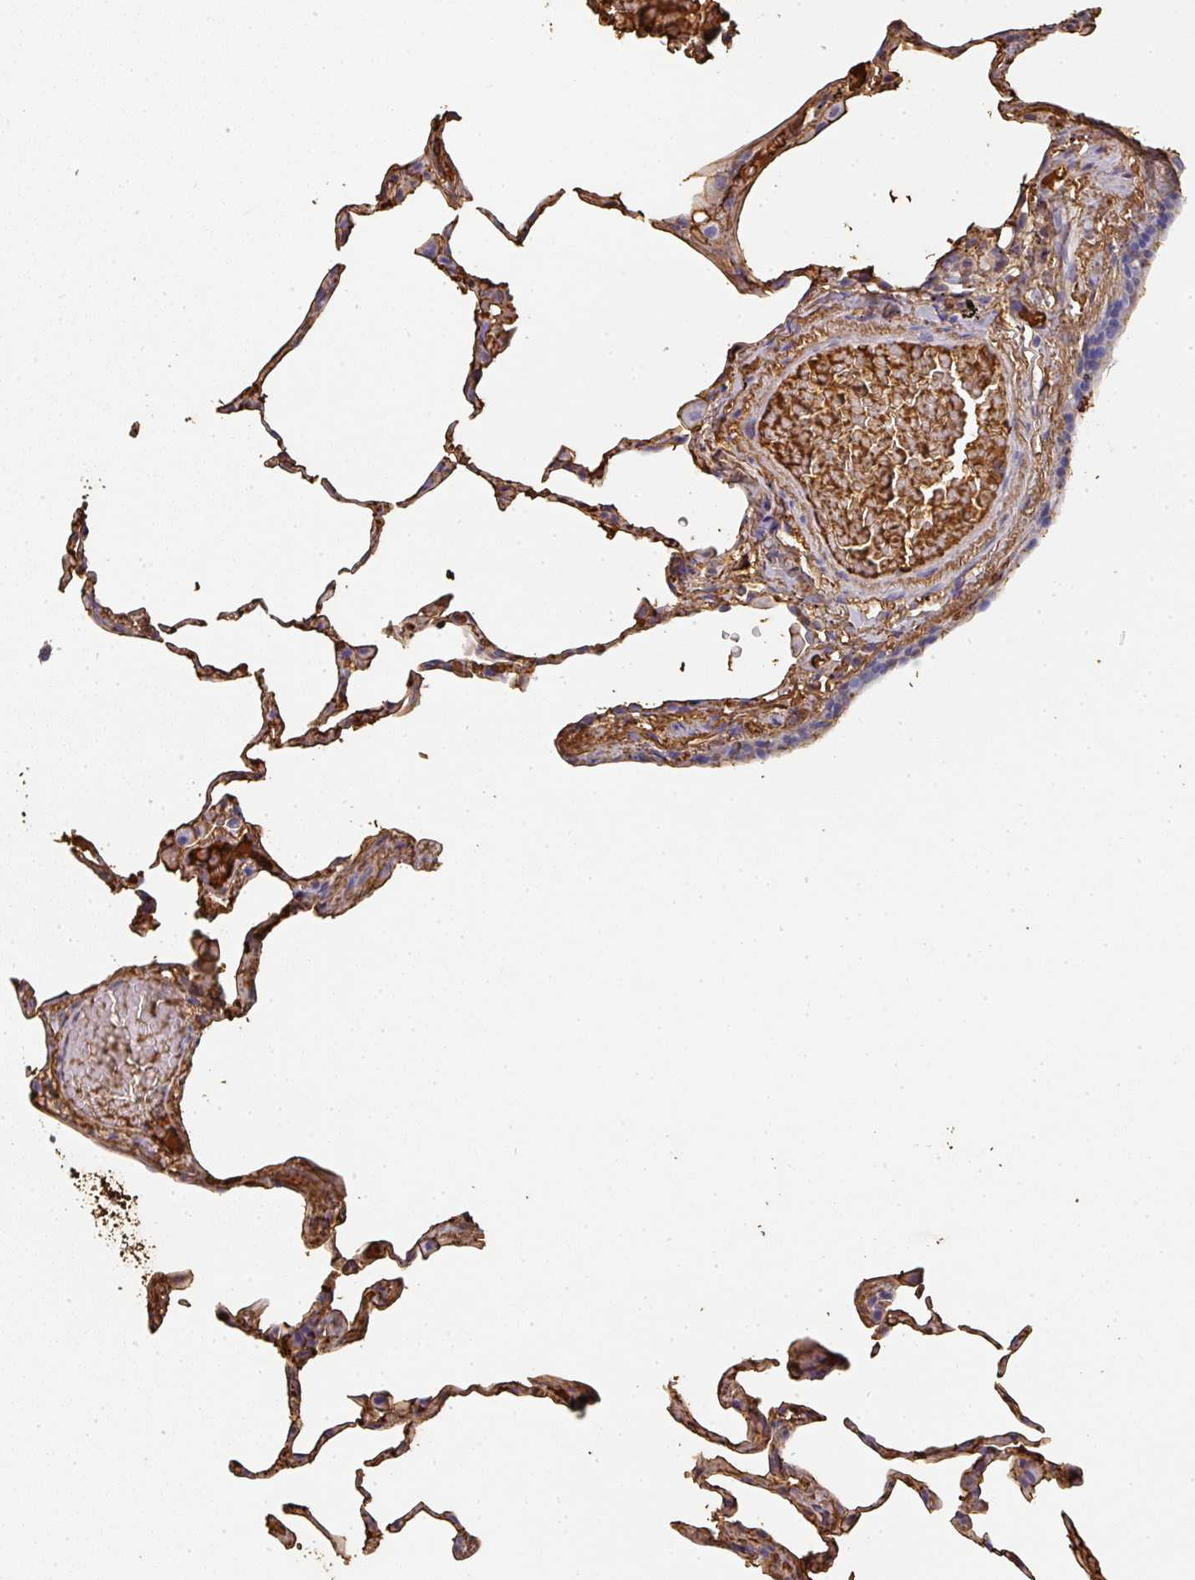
{"staining": {"intensity": "moderate", "quantity": "25%-75%", "location": "cytoplasmic/membranous"}, "tissue": "lung", "cell_type": "Alveolar cells", "image_type": "normal", "snomed": [{"axis": "morphology", "description": "Normal tissue, NOS"}, {"axis": "topography", "description": "Lung"}], "caption": "Moderate cytoplasmic/membranous positivity for a protein is seen in approximately 25%-75% of alveolar cells of unremarkable lung using IHC.", "gene": "ALB", "patient": {"sex": "female", "age": 57}}